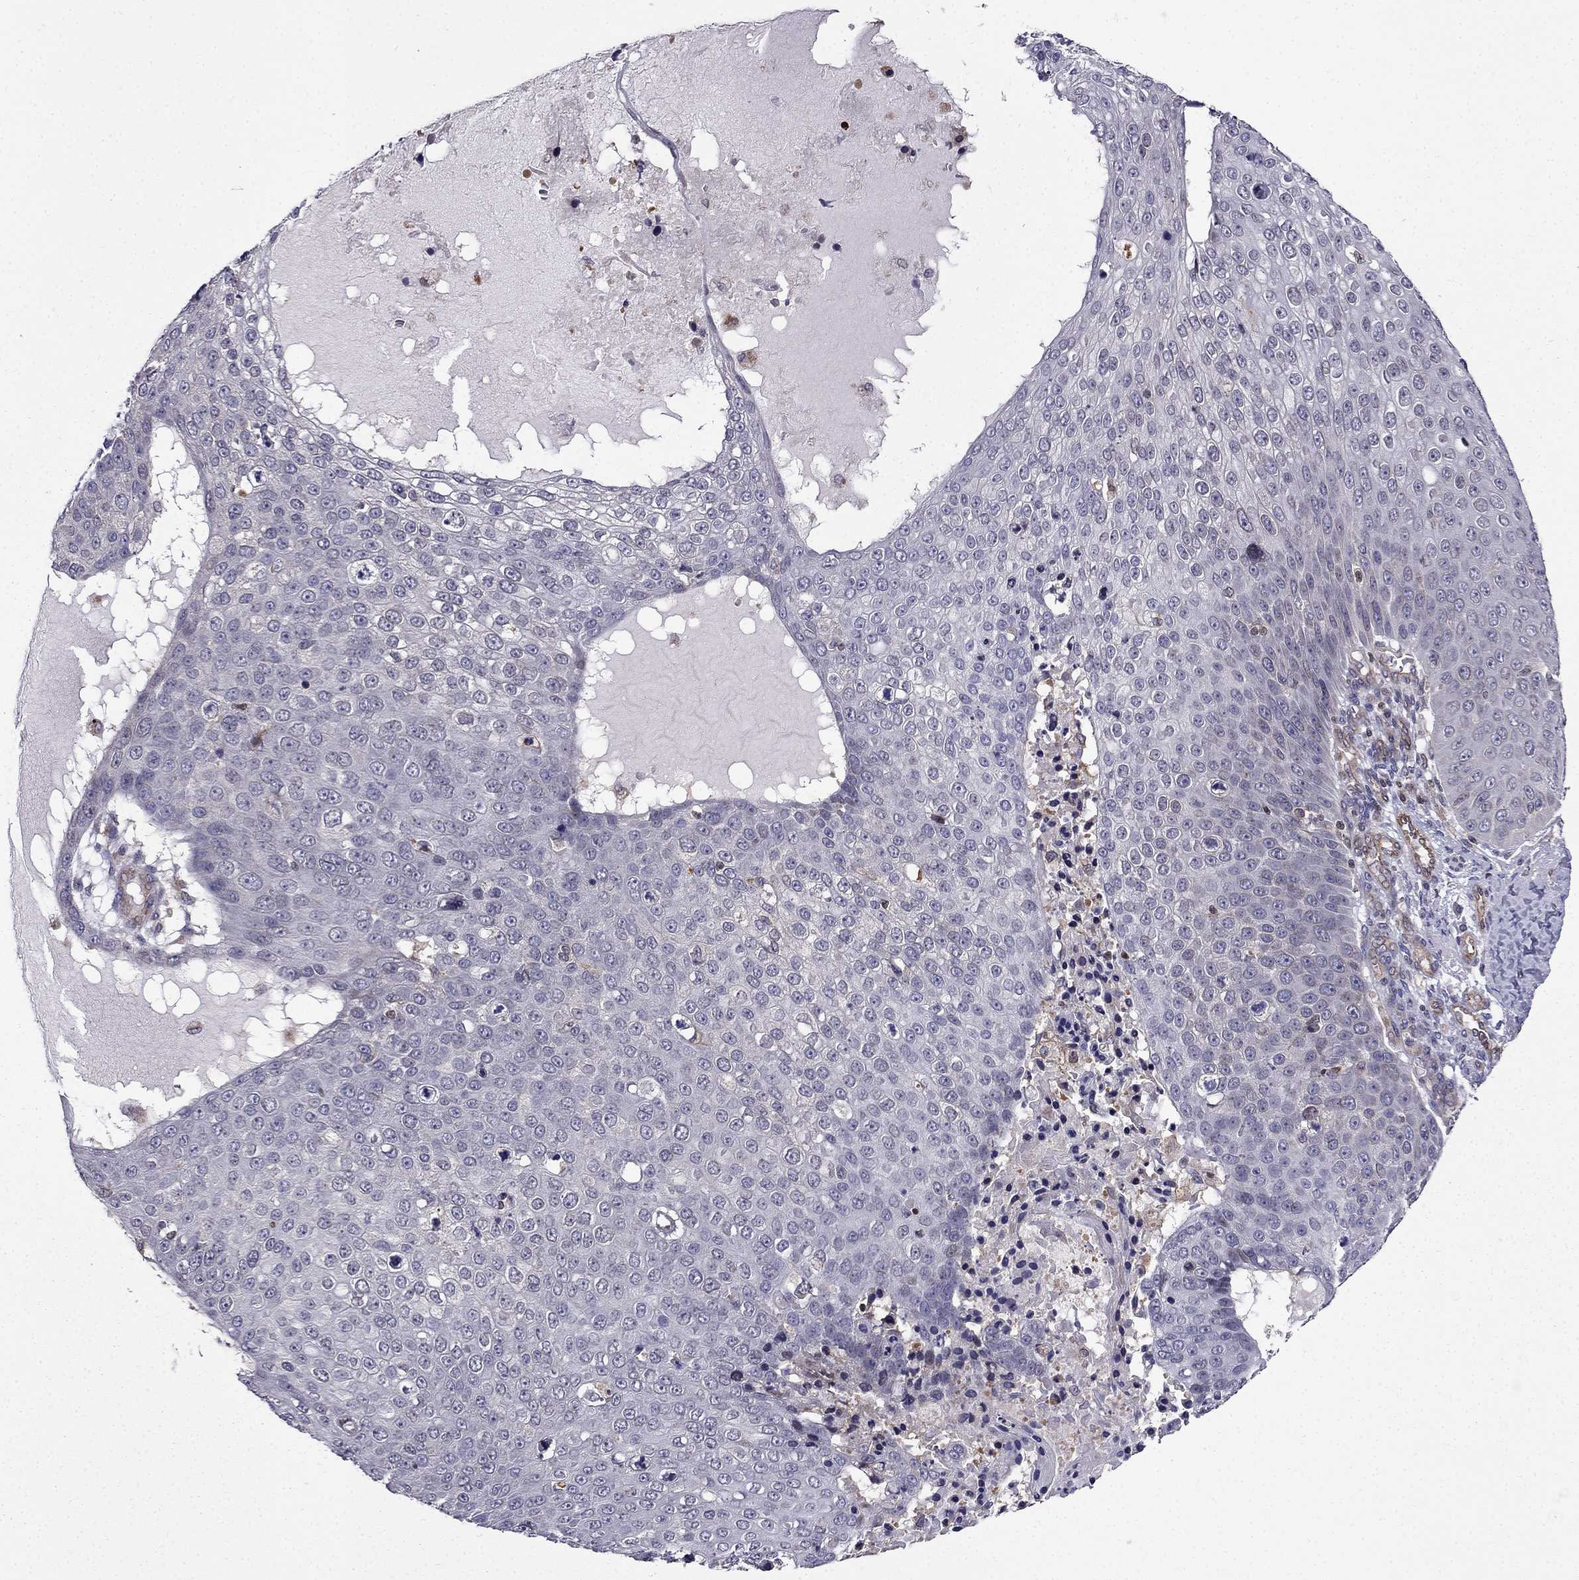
{"staining": {"intensity": "negative", "quantity": "none", "location": "none"}, "tissue": "skin cancer", "cell_type": "Tumor cells", "image_type": "cancer", "snomed": [{"axis": "morphology", "description": "Squamous cell carcinoma, NOS"}, {"axis": "topography", "description": "Skin"}], "caption": "There is no significant expression in tumor cells of squamous cell carcinoma (skin).", "gene": "CDC42BPA", "patient": {"sex": "male", "age": 71}}